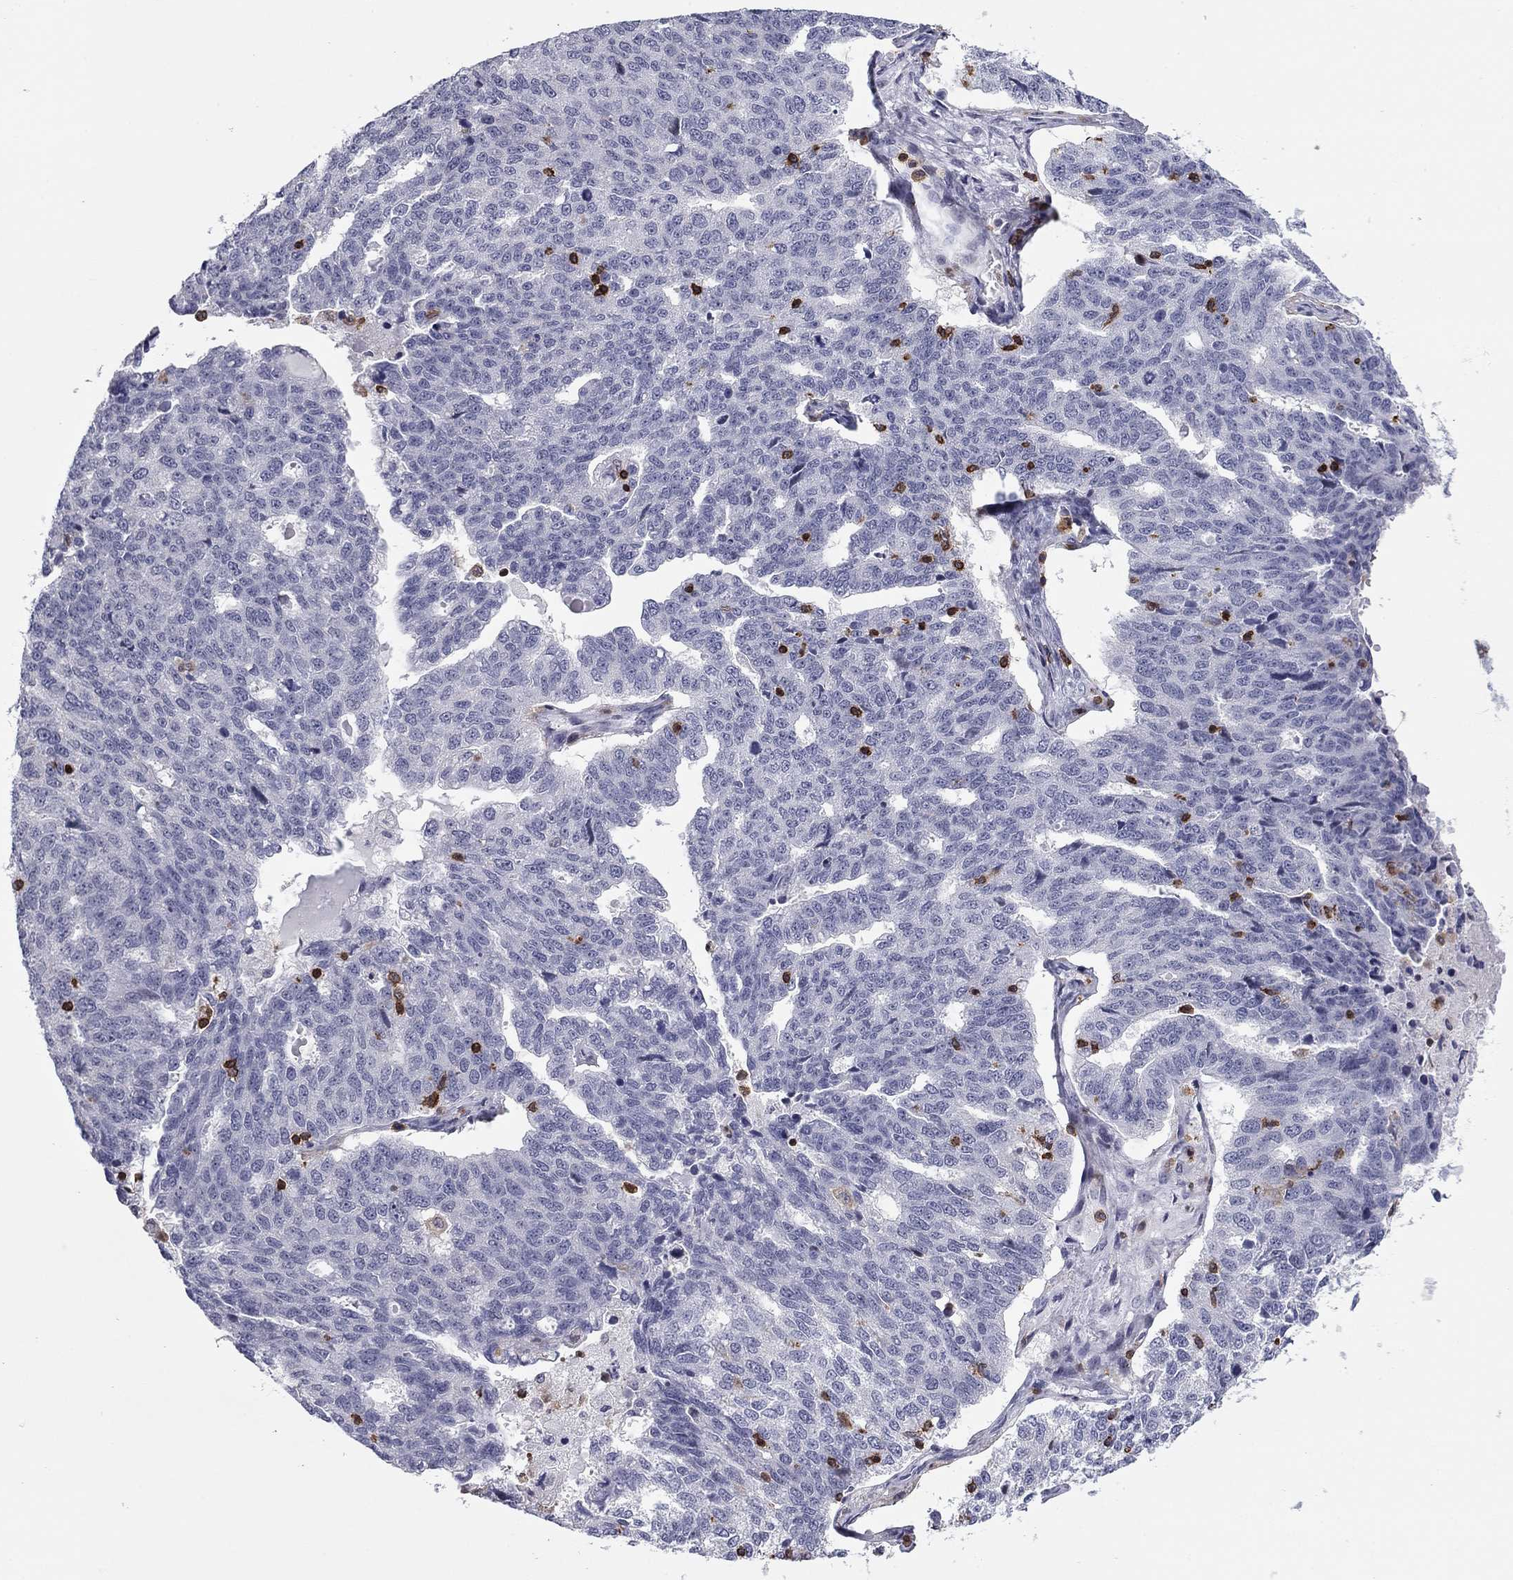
{"staining": {"intensity": "weak", "quantity": "<25%", "location": "cytoplasmic/membranous"}, "tissue": "ovarian cancer", "cell_type": "Tumor cells", "image_type": "cancer", "snomed": [{"axis": "morphology", "description": "Cystadenocarcinoma, serous, NOS"}, {"axis": "topography", "description": "Ovary"}], "caption": "DAB (3,3'-diaminobenzidine) immunohistochemical staining of human ovarian cancer (serous cystadenocarcinoma) demonstrates no significant staining in tumor cells.", "gene": "ARHGAP27", "patient": {"sex": "female", "age": 71}}